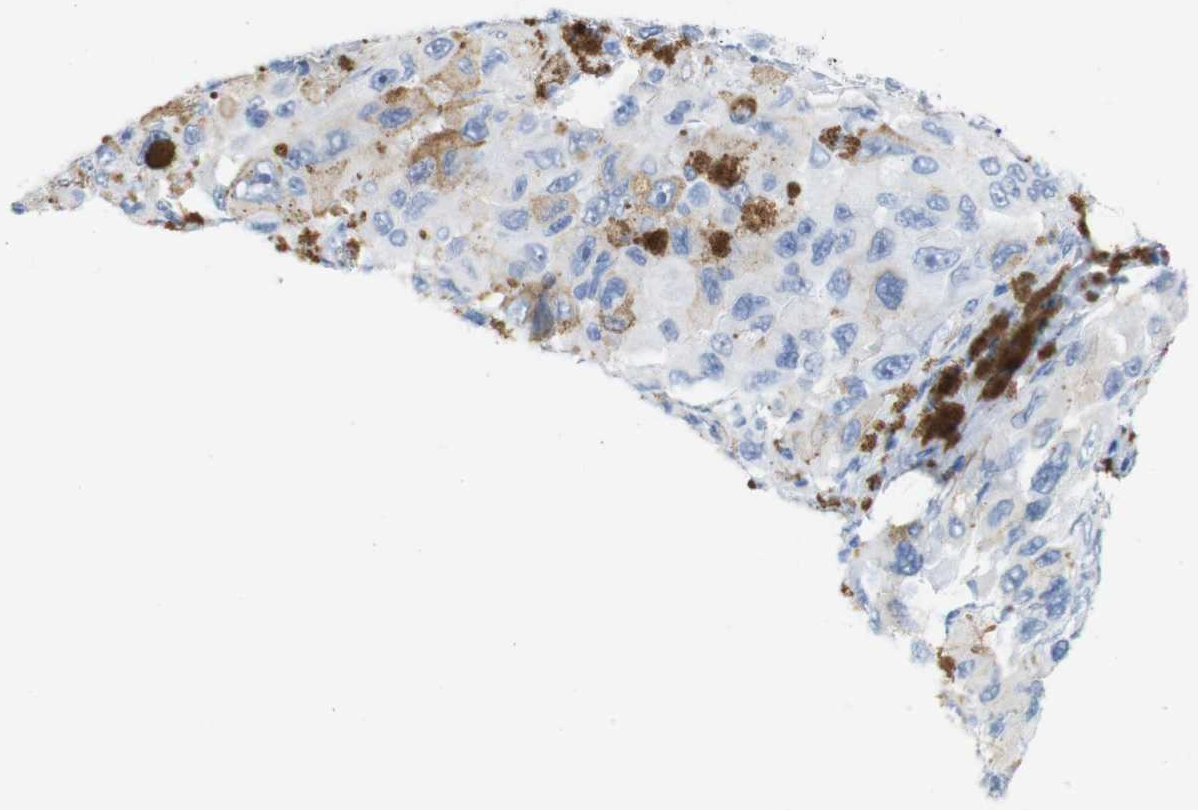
{"staining": {"intensity": "negative", "quantity": "none", "location": "none"}, "tissue": "melanoma", "cell_type": "Tumor cells", "image_type": "cancer", "snomed": [{"axis": "morphology", "description": "Malignant melanoma, NOS"}, {"axis": "topography", "description": "Skin"}], "caption": "This is an IHC histopathology image of melanoma. There is no staining in tumor cells.", "gene": "LAG3", "patient": {"sex": "female", "age": 73}}